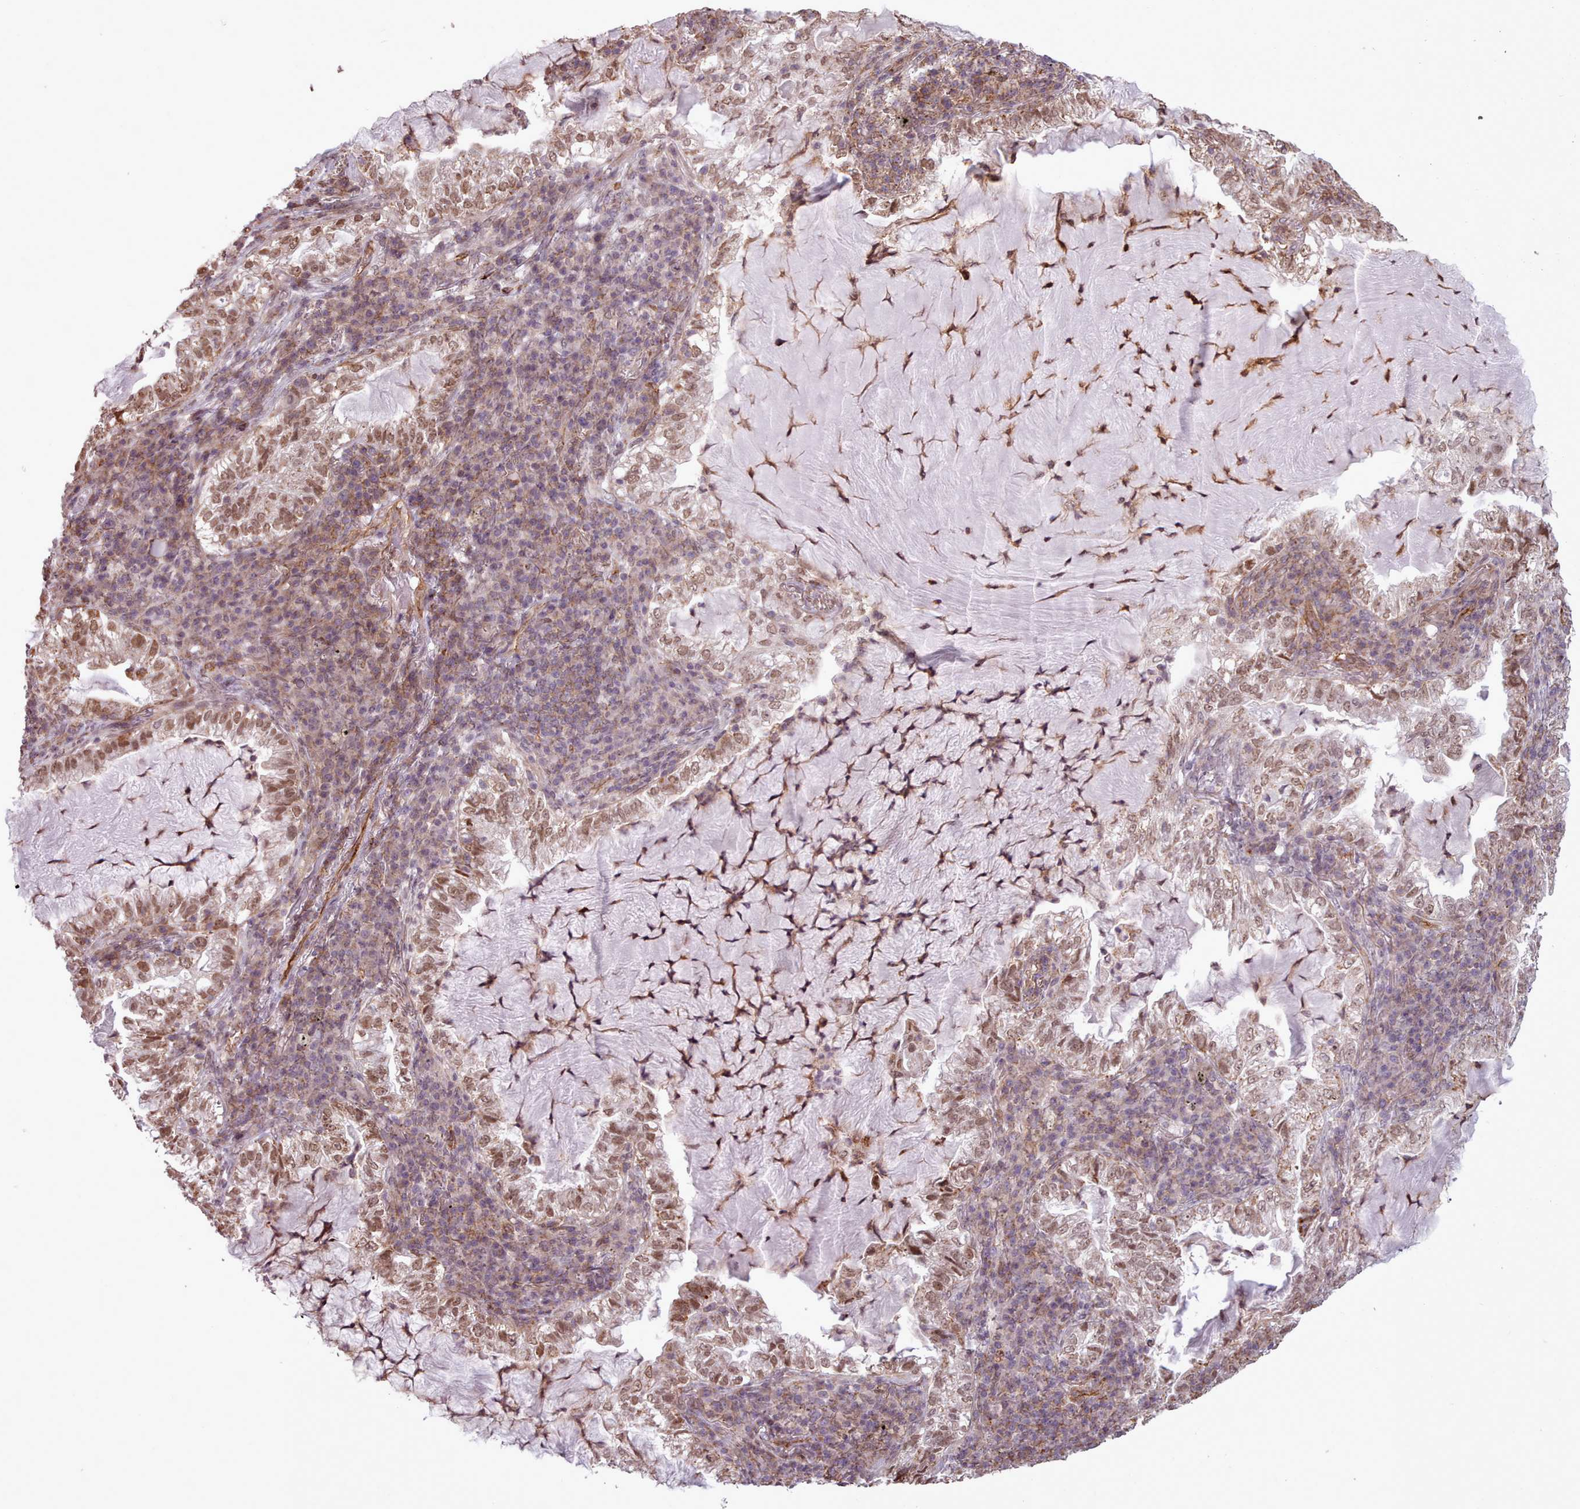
{"staining": {"intensity": "moderate", "quantity": ">75%", "location": "nuclear"}, "tissue": "lung cancer", "cell_type": "Tumor cells", "image_type": "cancer", "snomed": [{"axis": "morphology", "description": "Adenocarcinoma, NOS"}, {"axis": "topography", "description": "Lung"}], "caption": "Lung adenocarcinoma stained for a protein (brown) reveals moderate nuclear positive staining in about >75% of tumor cells.", "gene": "ZMYM4", "patient": {"sex": "female", "age": 73}}